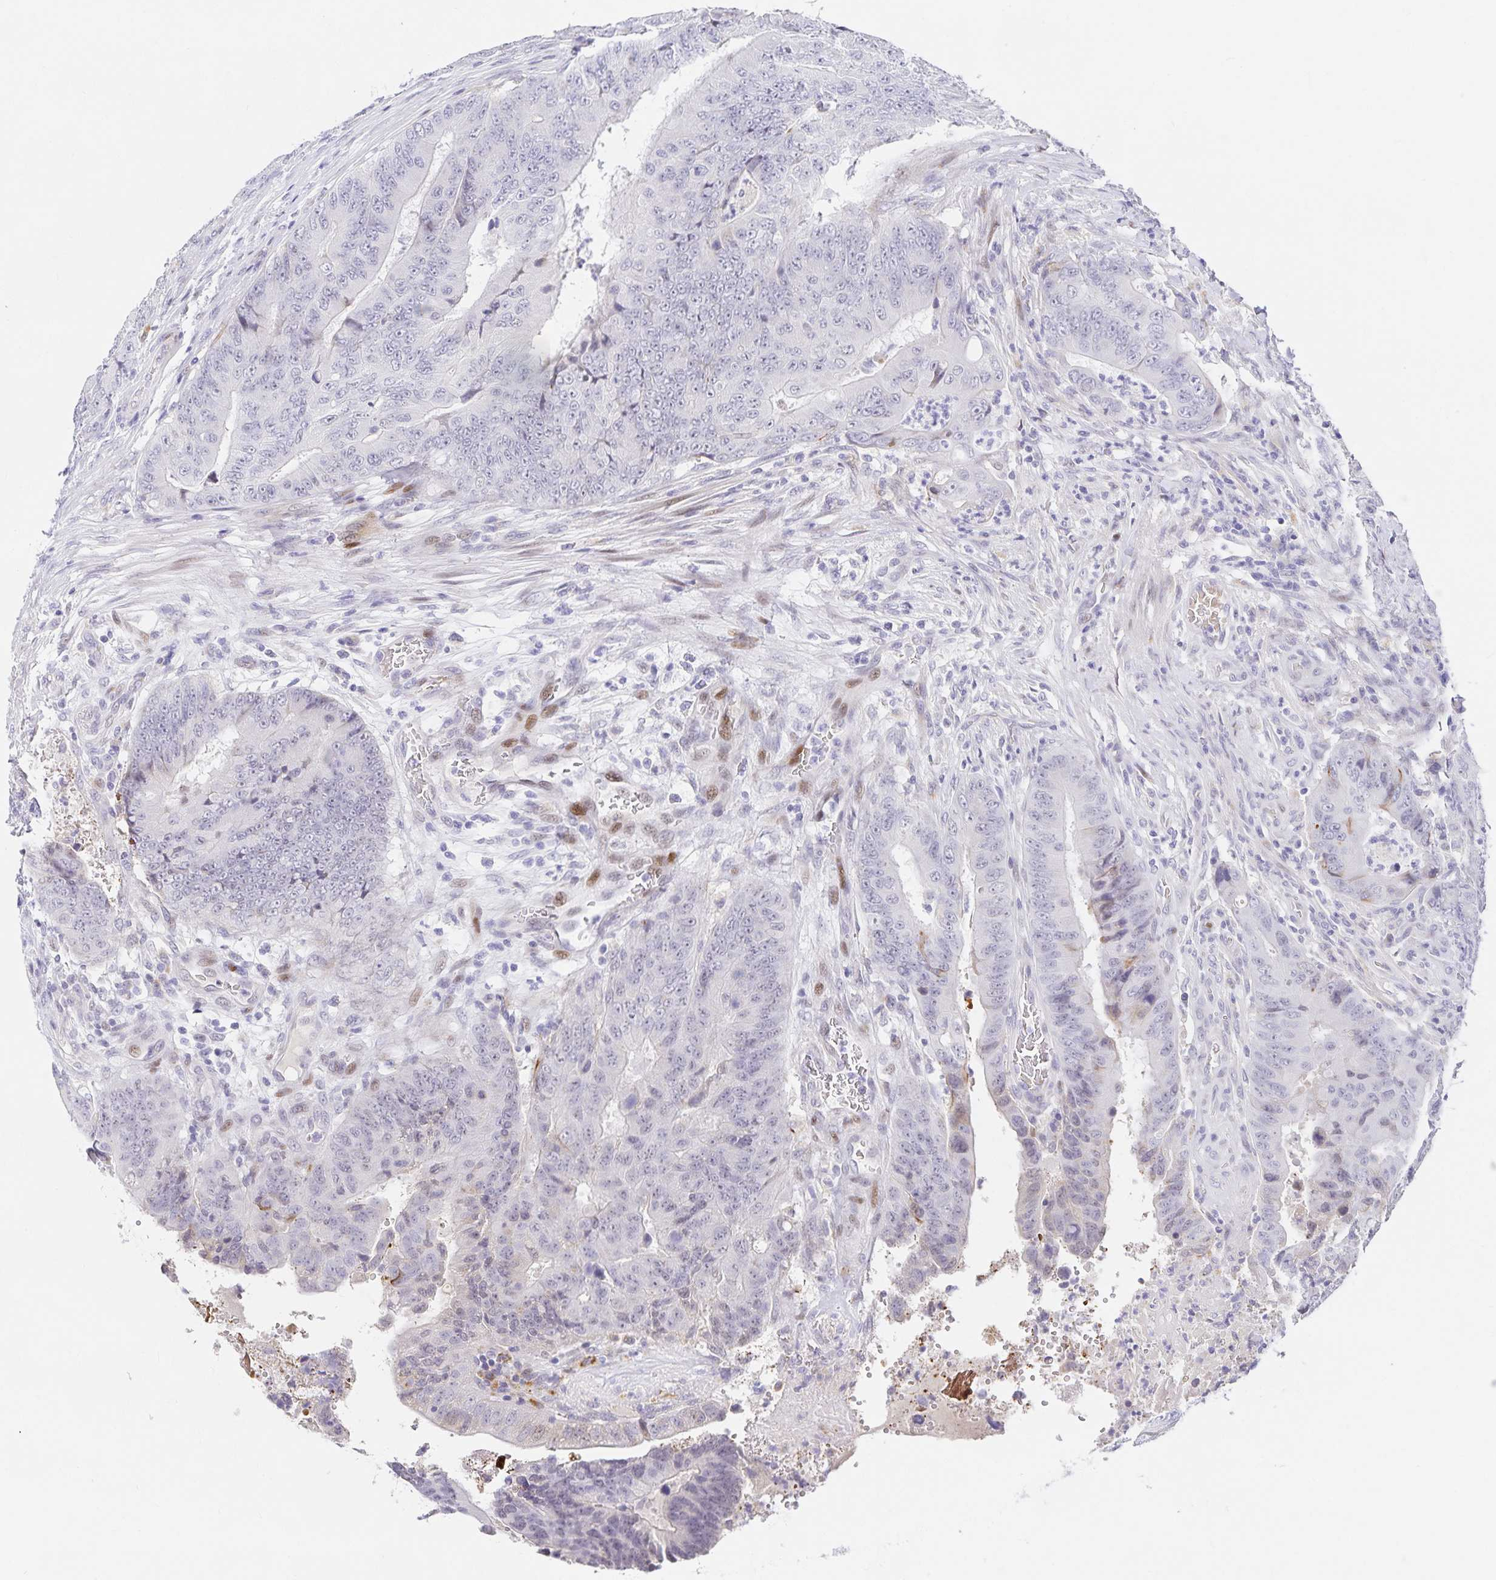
{"staining": {"intensity": "negative", "quantity": "none", "location": "none"}, "tissue": "colorectal cancer", "cell_type": "Tumor cells", "image_type": "cancer", "snomed": [{"axis": "morphology", "description": "Adenocarcinoma, NOS"}, {"axis": "topography", "description": "Colon"}], "caption": "Tumor cells show no significant protein positivity in colorectal cancer (adenocarcinoma).", "gene": "KBTBD13", "patient": {"sex": "female", "age": 48}}